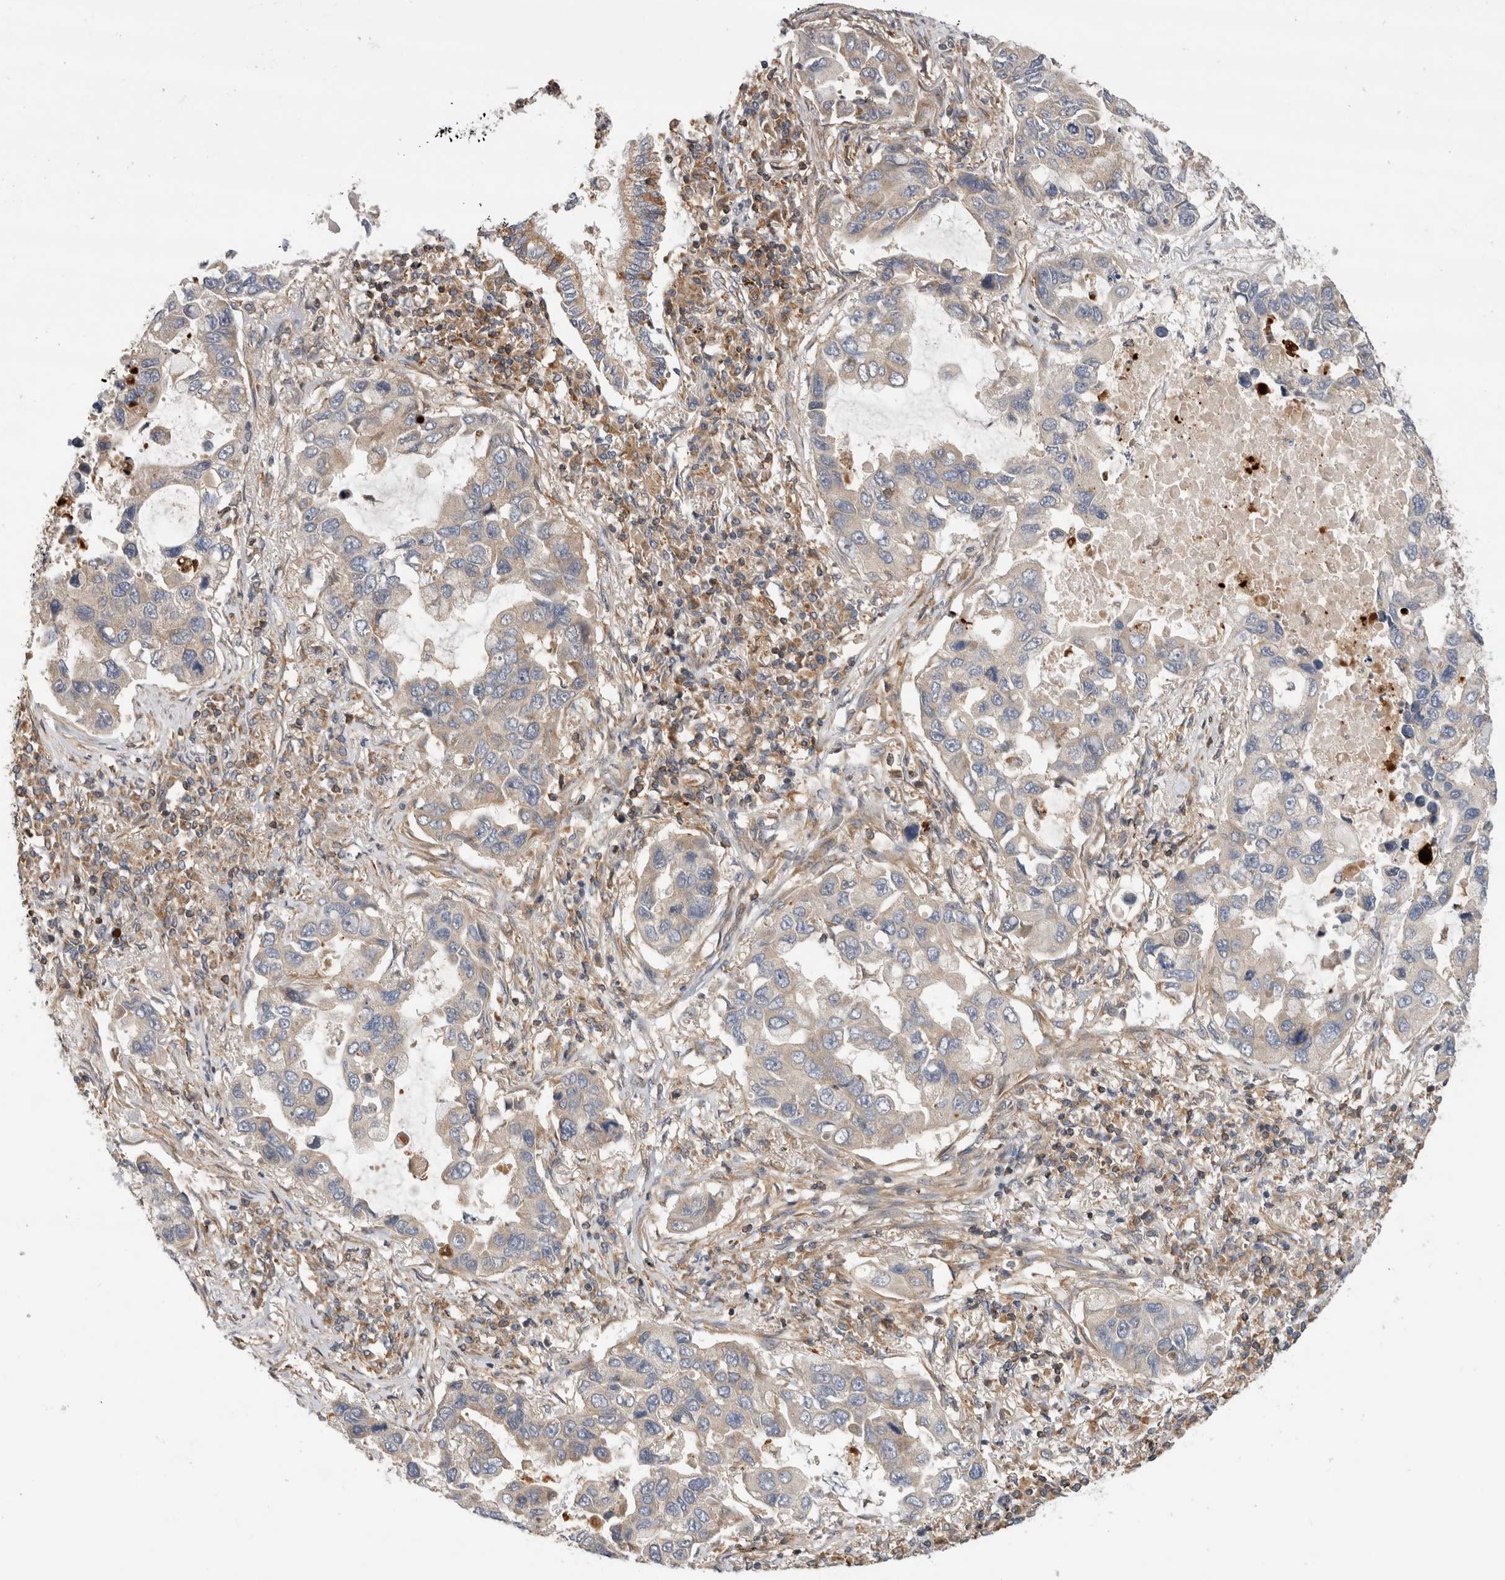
{"staining": {"intensity": "negative", "quantity": "none", "location": "none"}, "tissue": "lung cancer", "cell_type": "Tumor cells", "image_type": "cancer", "snomed": [{"axis": "morphology", "description": "Adenocarcinoma, NOS"}, {"axis": "topography", "description": "Lung"}], "caption": "The IHC photomicrograph has no significant positivity in tumor cells of lung adenocarcinoma tissue.", "gene": "GRIK2", "patient": {"sex": "male", "age": 64}}